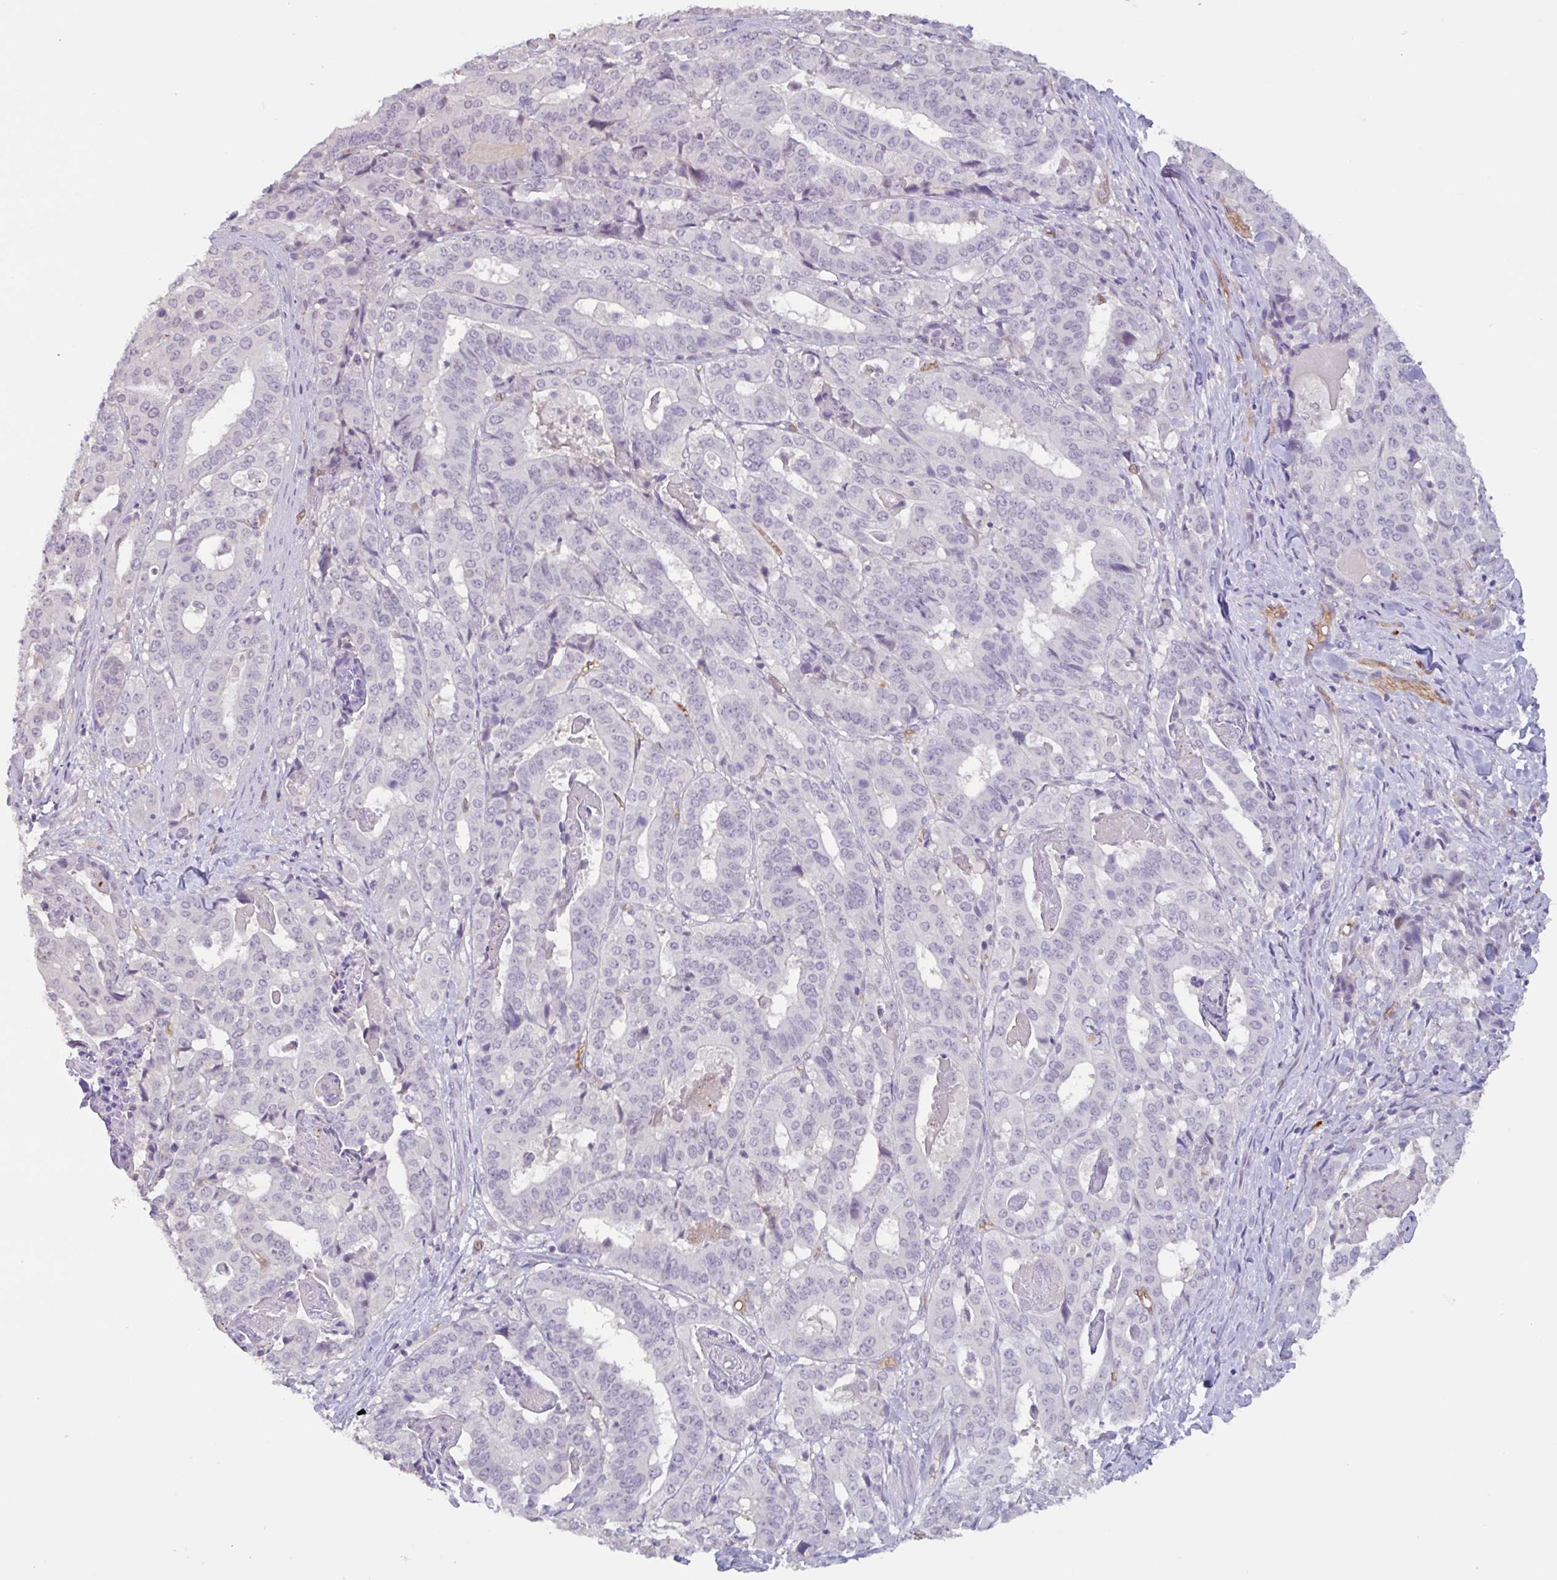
{"staining": {"intensity": "negative", "quantity": "none", "location": "none"}, "tissue": "stomach cancer", "cell_type": "Tumor cells", "image_type": "cancer", "snomed": [{"axis": "morphology", "description": "Adenocarcinoma, NOS"}, {"axis": "topography", "description": "Stomach"}], "caption": "This is an IHC image of stomach cancer (adenocarcinoma). There is no positivity in tumor cells.", "gene": "RHAG", "patient": {"sex": "male", "age": 48}}